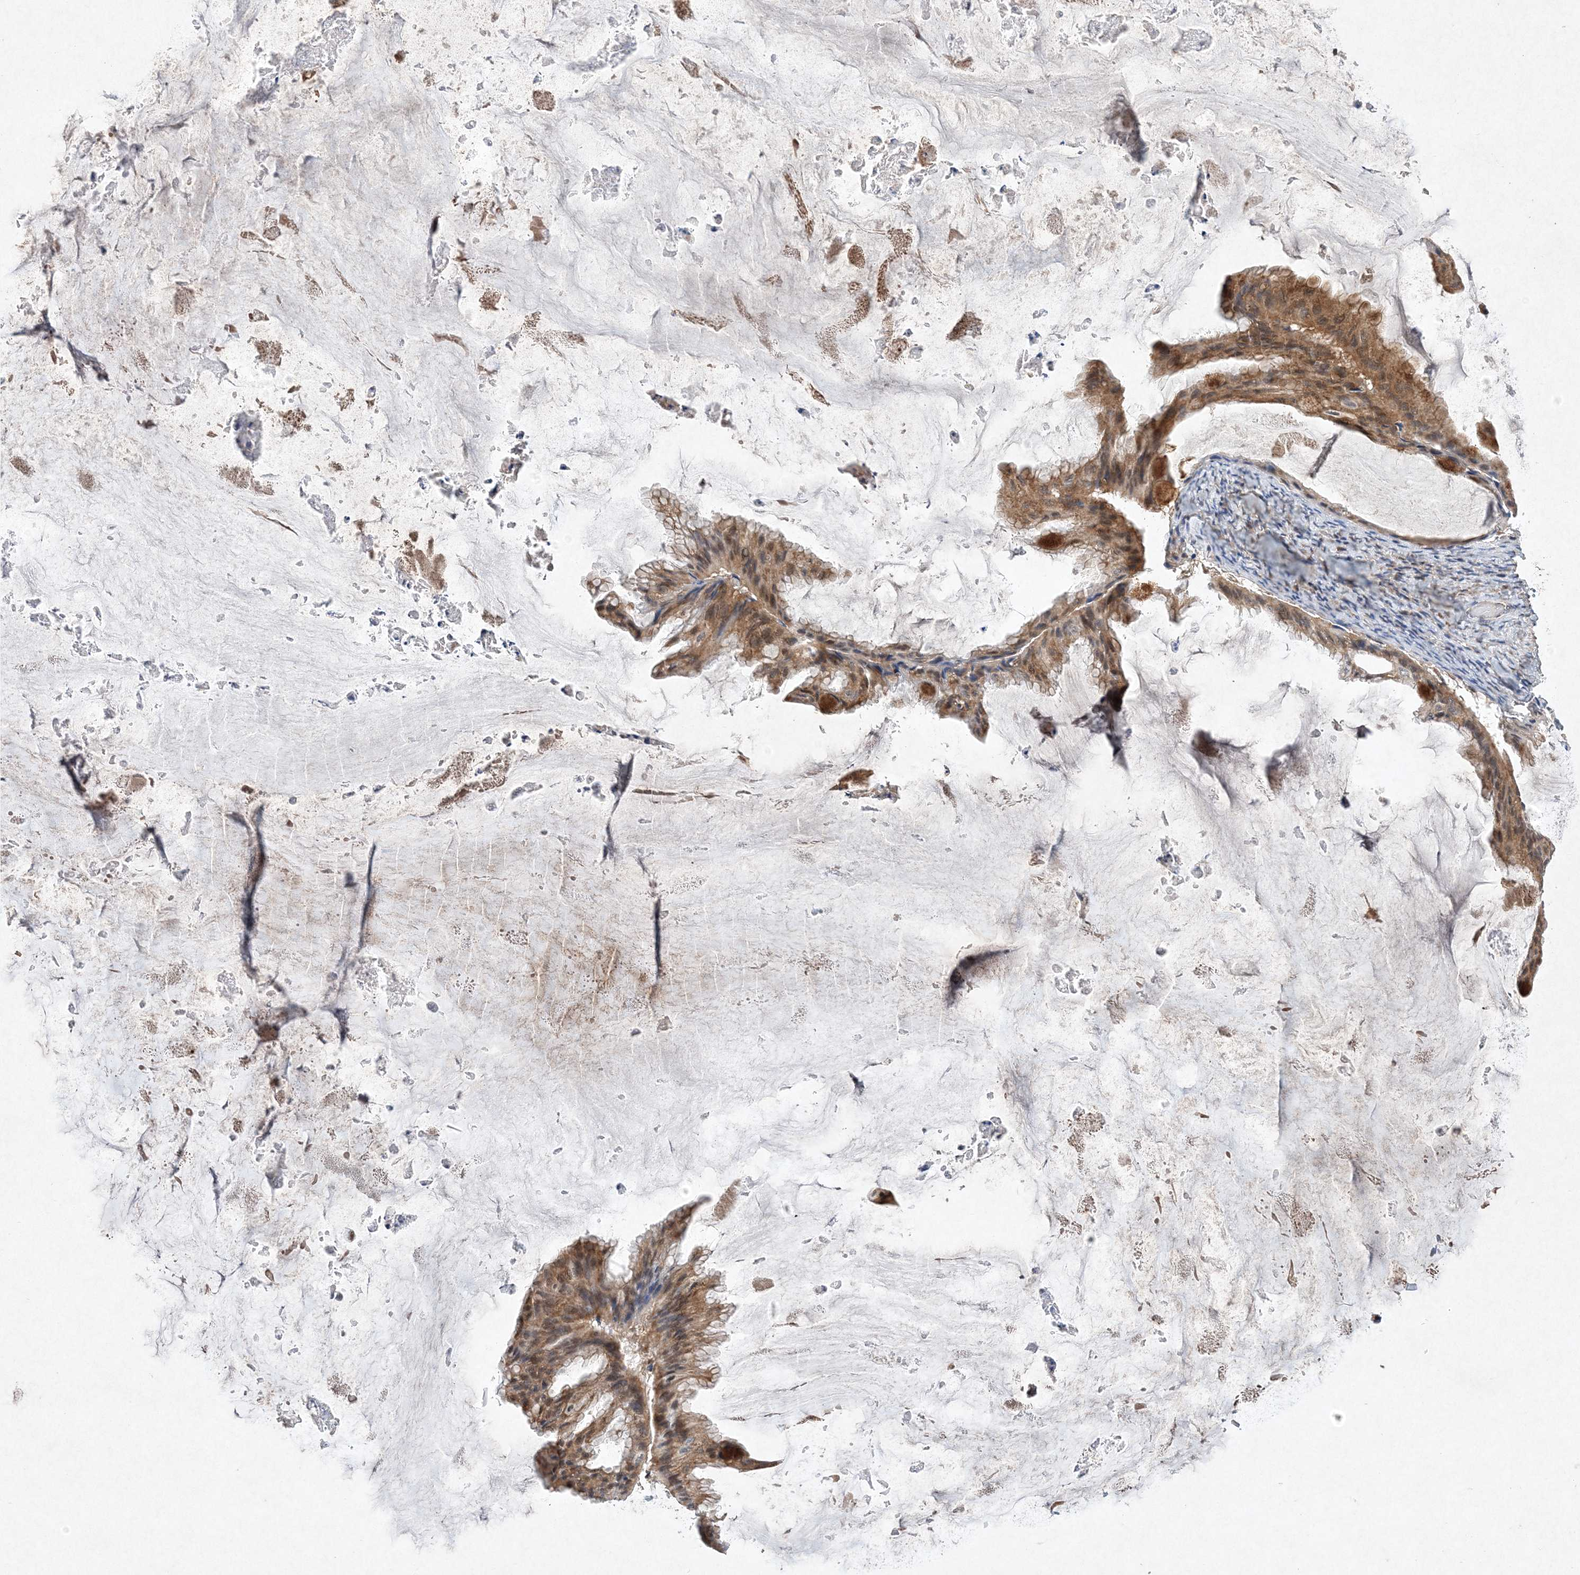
{"staining": {"intensity": "moderate", "quantity": ">75%", "location": "cytoplasmic/membranous,nuclear"}, "tissue": "ovarian cancer", "cell_type": "Tumor cells", "image_type": "cancer", "snomed": [{"axis": "morphology", "description": "Cystadenocarcinoma, mucinous, NOS"}, {"axis": "topography", "description": "Ovary"}], "caption": "A medium amount of moderate cytoplasmic/membranous and nuclear expression is present in approximately >75% of tumor cells in mucinous cystadenocarcinoma (ovarian) tissue.", "gene": "PROSER1", "patient": {"sex": "female", "age": 61}}